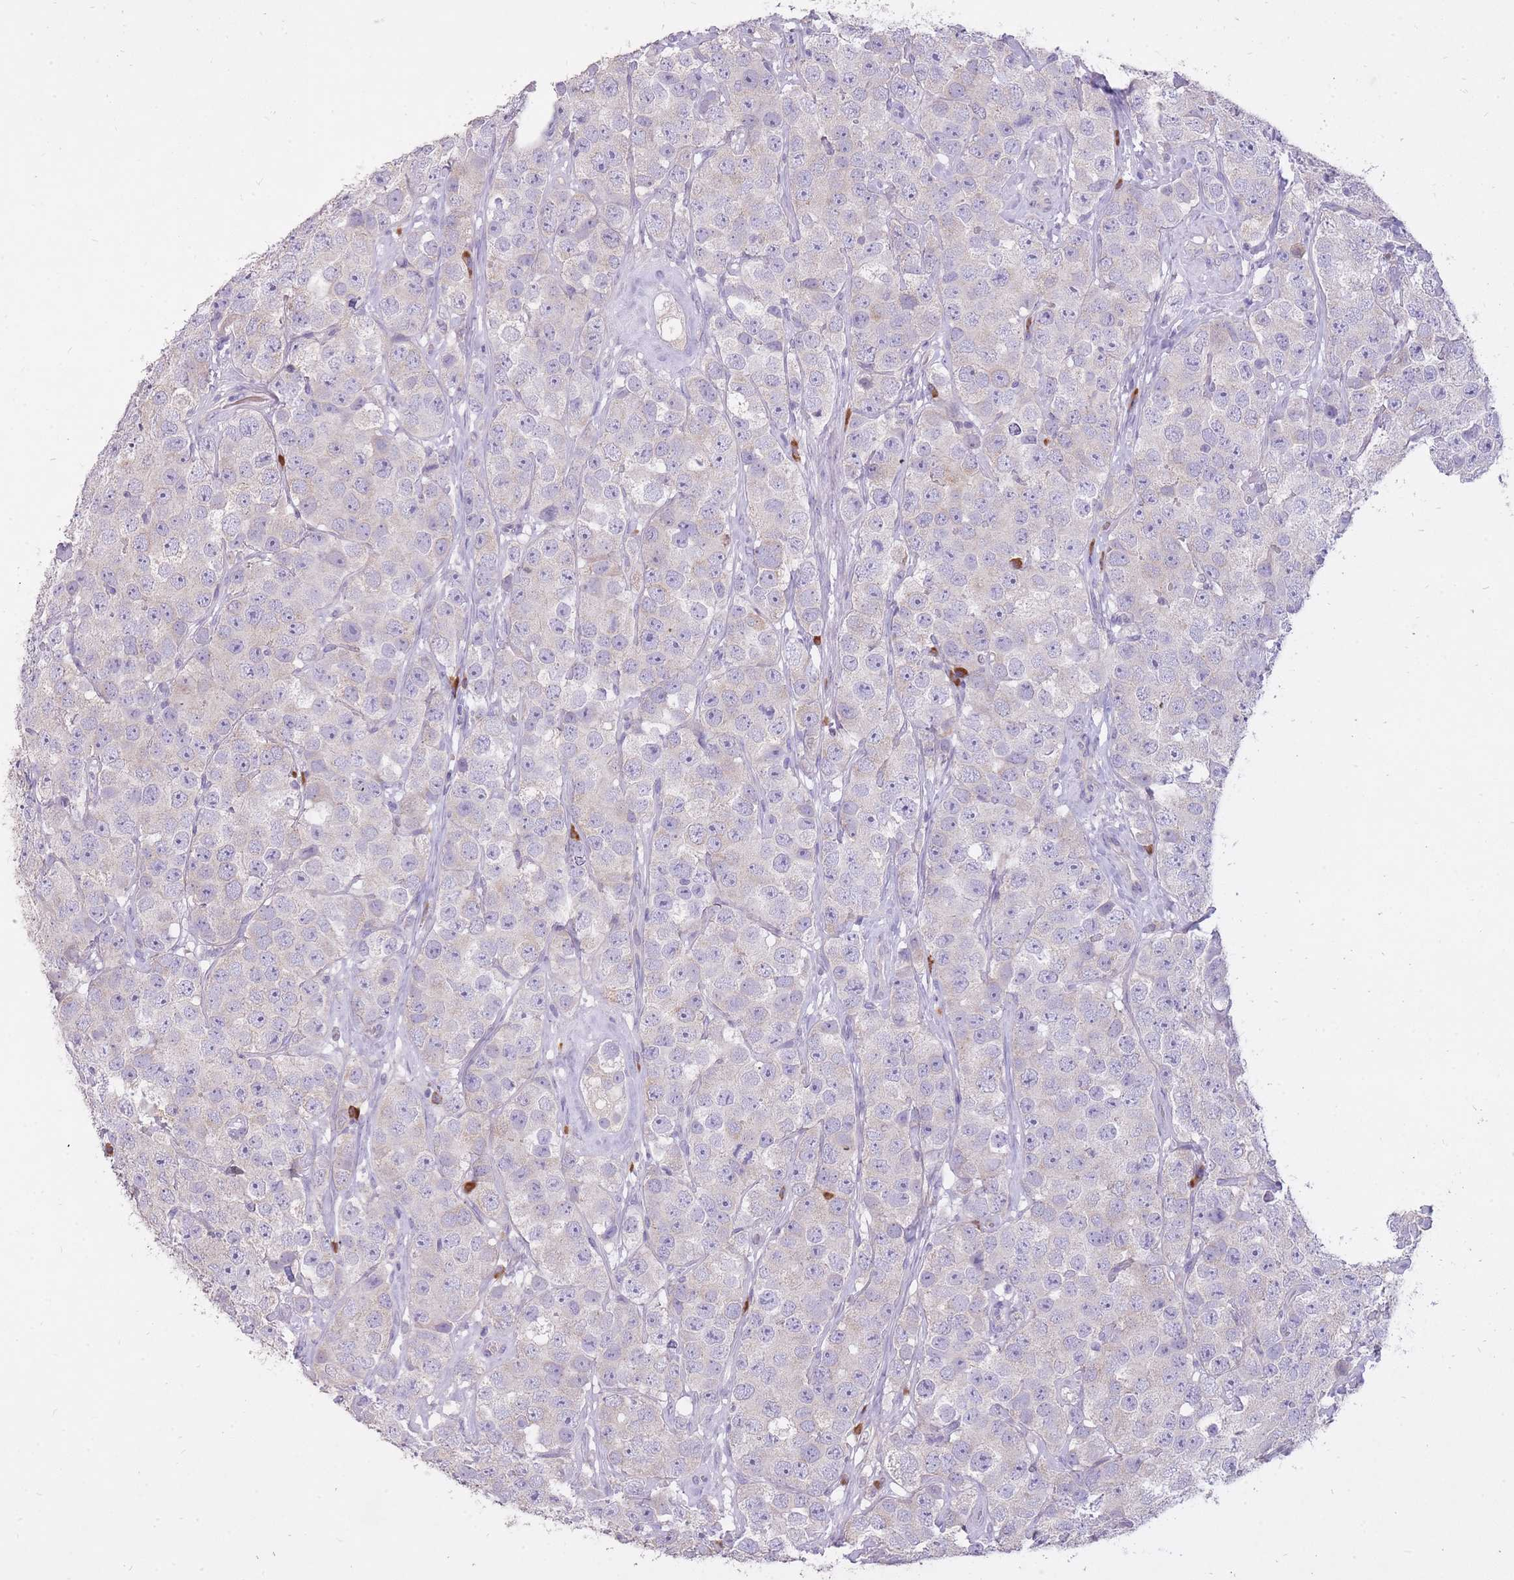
{"staining": {"intensity": "negative", "quantity": "none", "location": "none"}, "tissue": "testis cancer", "cell_type": "Tumor cells", "image_type": "cancer", "snomed": [{"axis": "morphology", "description": "Seminoma, NOS"}, {"axis": "topography", "description": "Testis"}], "caption": "Testis seminoma was stained to show a protein in brown. There is no significant positivity in tumor cells.", "gene": "FRG2C", "patient": {"sex": "male", "age": 28}}